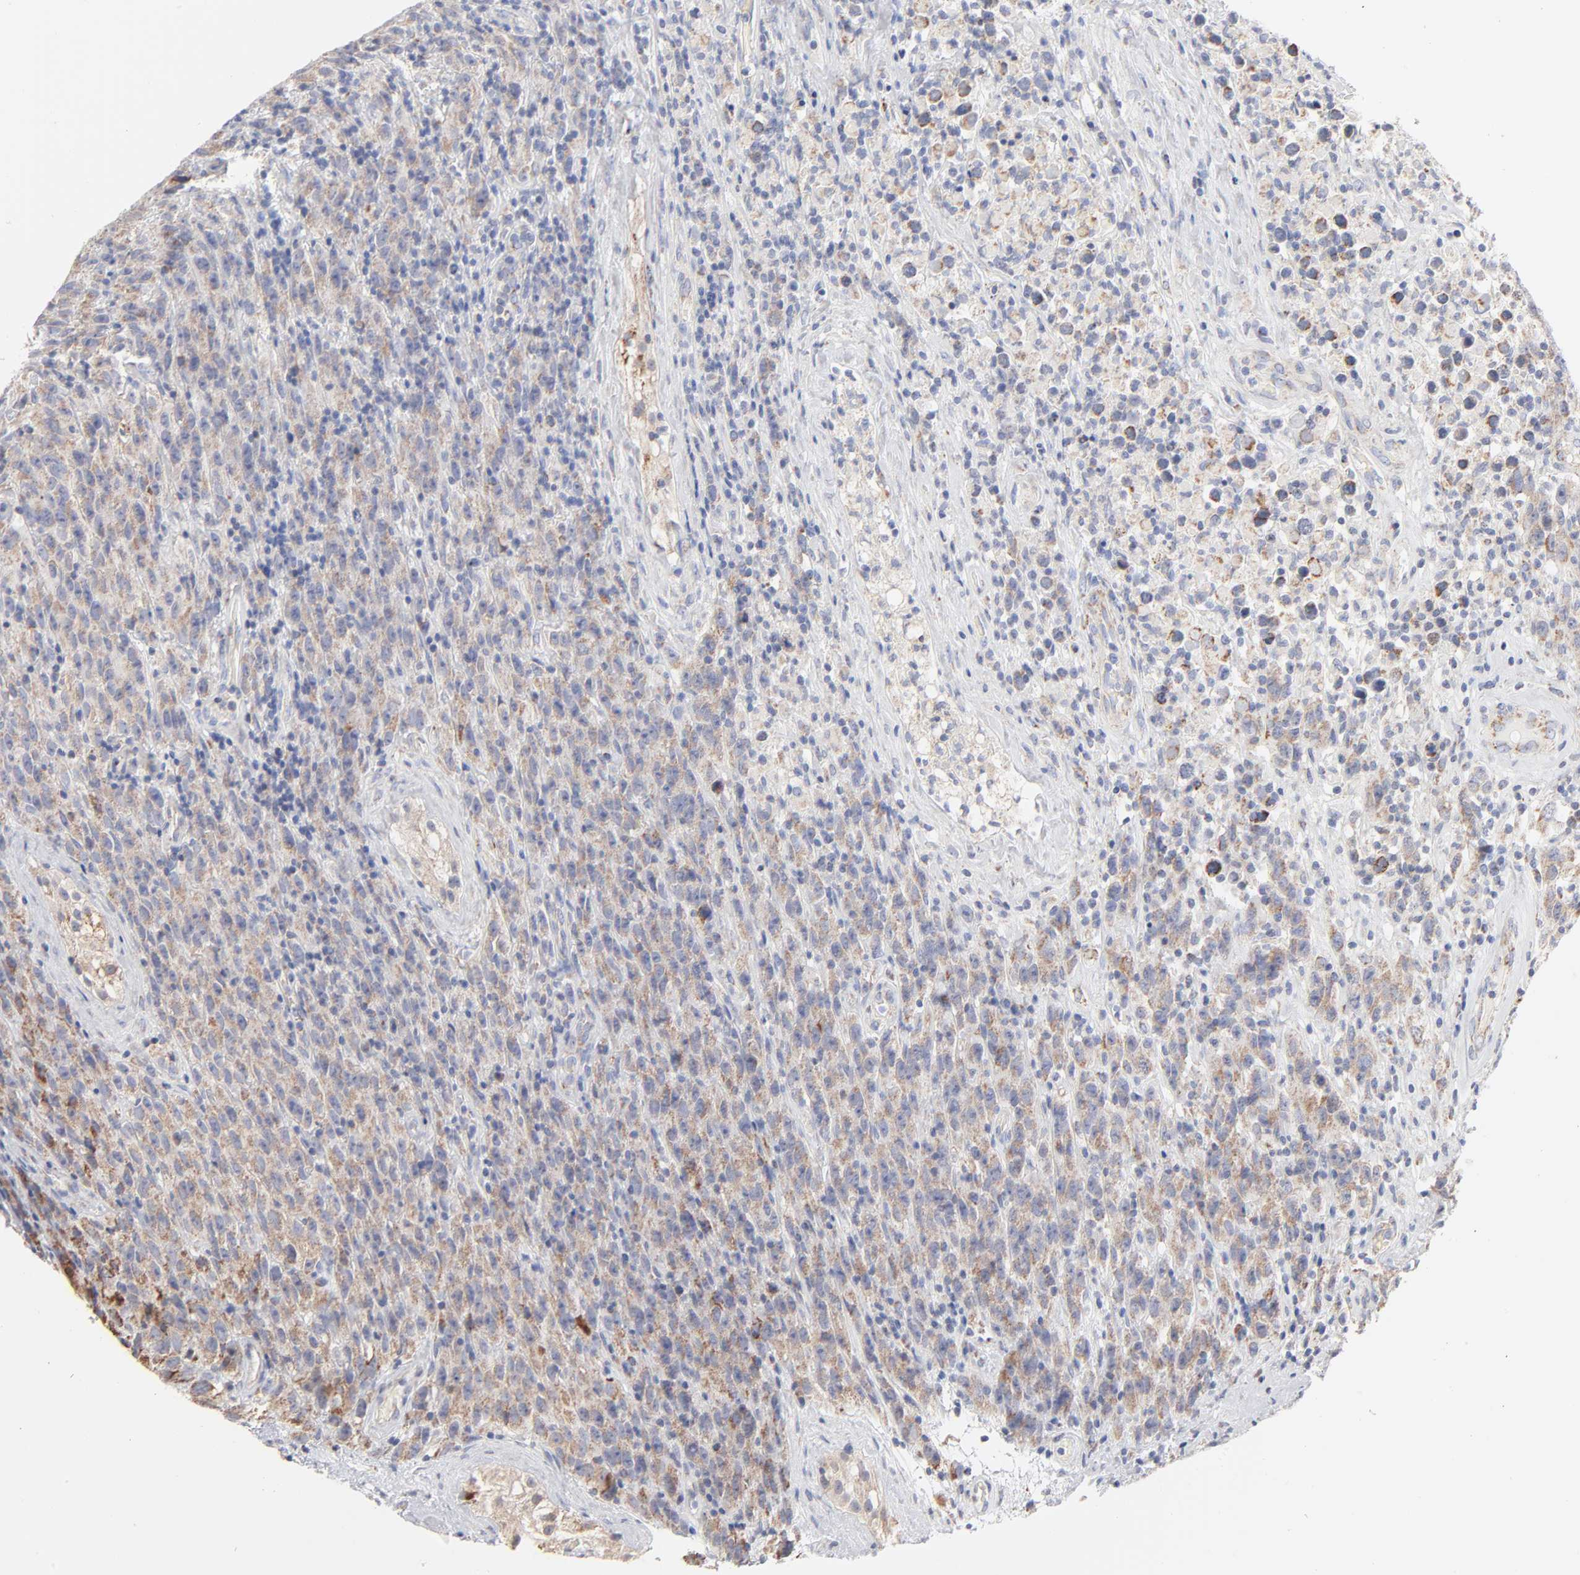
{"staining": {"intensity": "moderate", "quantity": ">75%", "location": "cytoplasmic/membranous"}, "tissue": "testis cancer", "cell_type": "Tumor cells", "image_type": "cancer", "snomed": [{"axis": "morphology", "description": "Seminoma, NOS"}, {"axis": "topography", "description": "Testis"}], "caption": "This is a micrograph of IHC staining of testis seminoma, which shows moderate positivity in the cytoplasmic/membranous of tumor cells.", "gene": "MRPL58", "patient": {"sex": "male", "age": 52}}